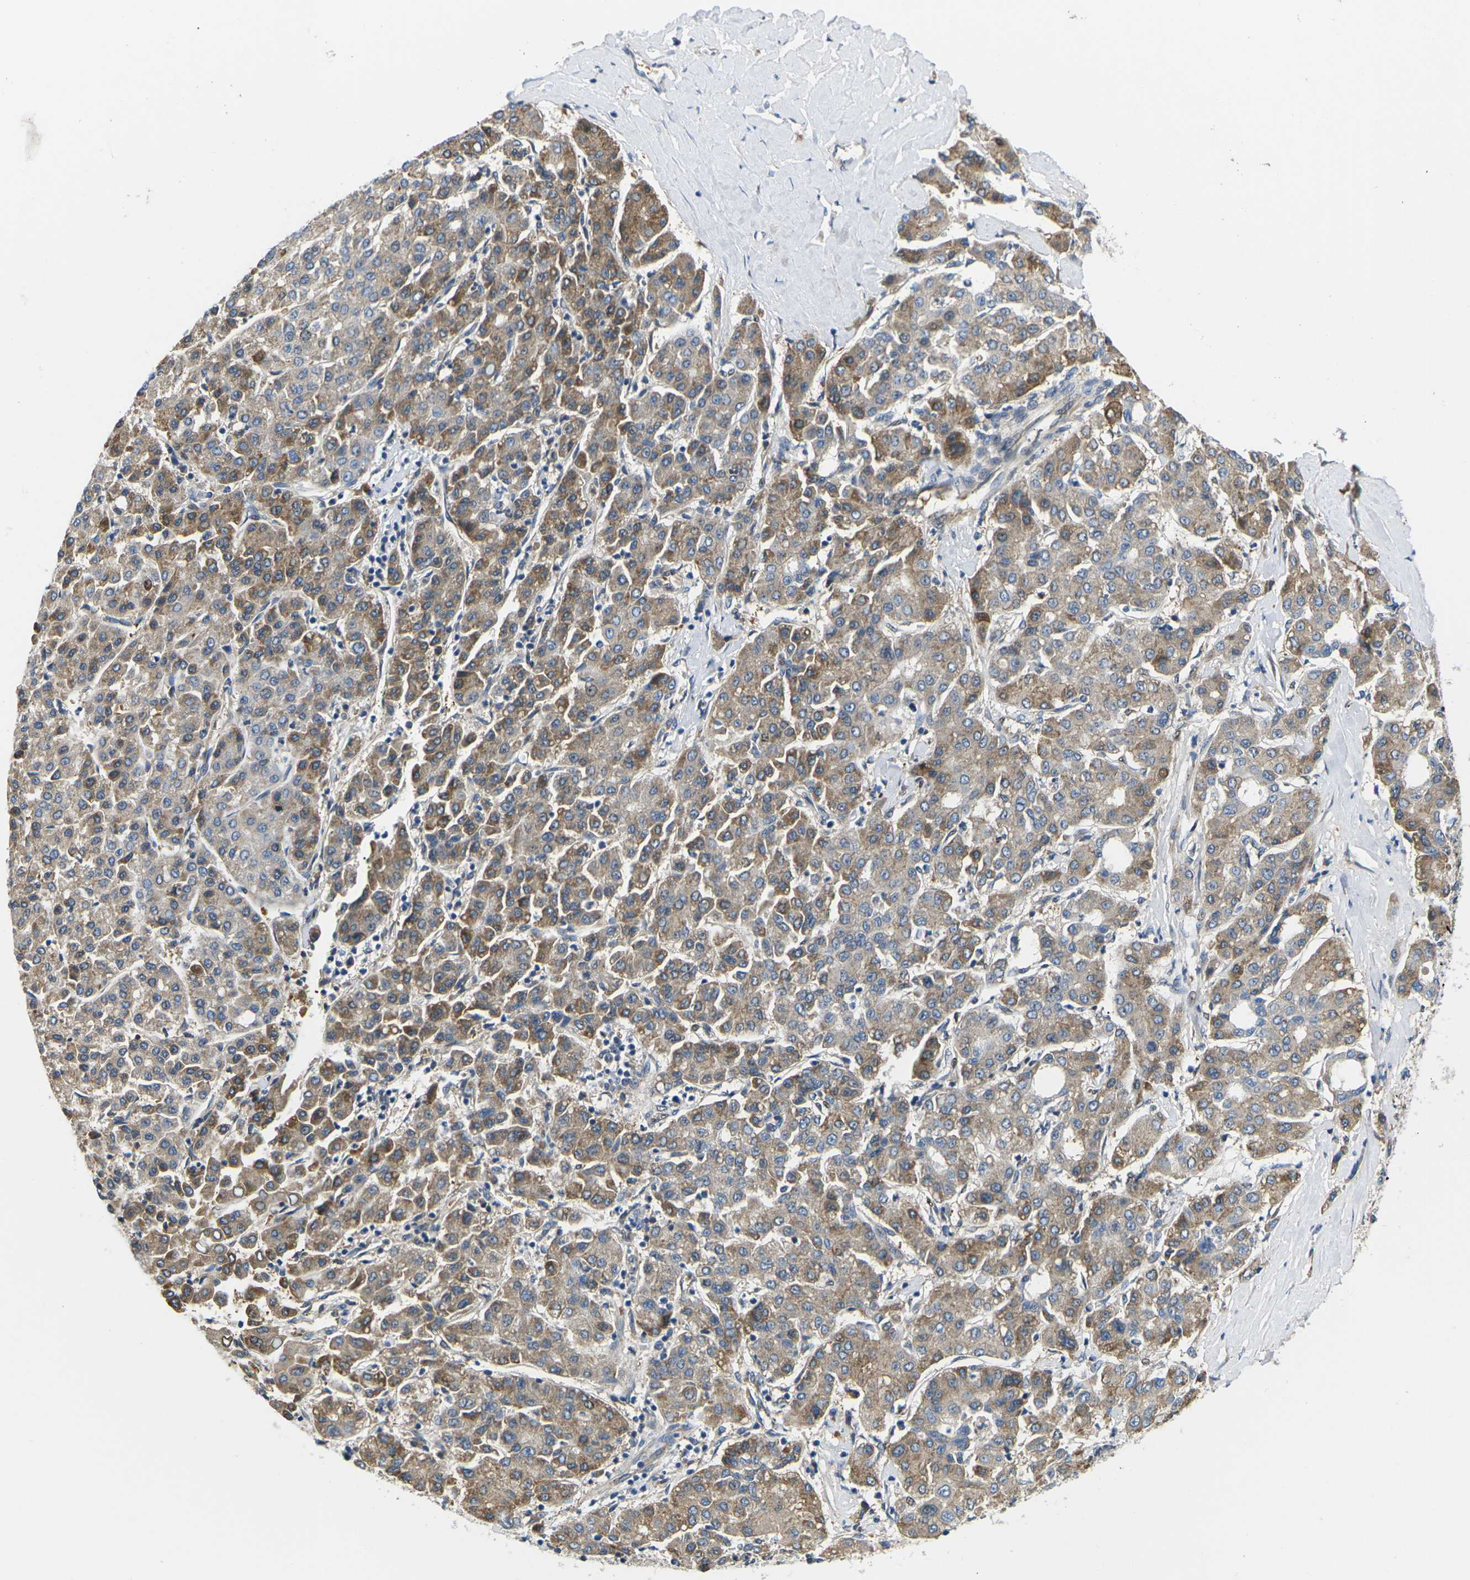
{"staining": {"intensity": "moderate", "quantity": ">75%", "location": "cytoplasmic/membranous"}, "tissue": "liver cancer", "cell_type": "Tumor cells", "image_type": "cancer", "snomed": [{"axis": "morphology", "description": "Carcinoma, Hepatocellular, NOS"}, {"axis": "topography", "description": "Liver"}], "caption": "Hepatocellular carcinoma (liver) tissue reveals moderate cytoplasmic/membranous staining in approximately >75% of tumor cells, visualized by immunohistochemistry.", "gene": "ERBB4", "patient": {"sex": "male", "age": 65}}